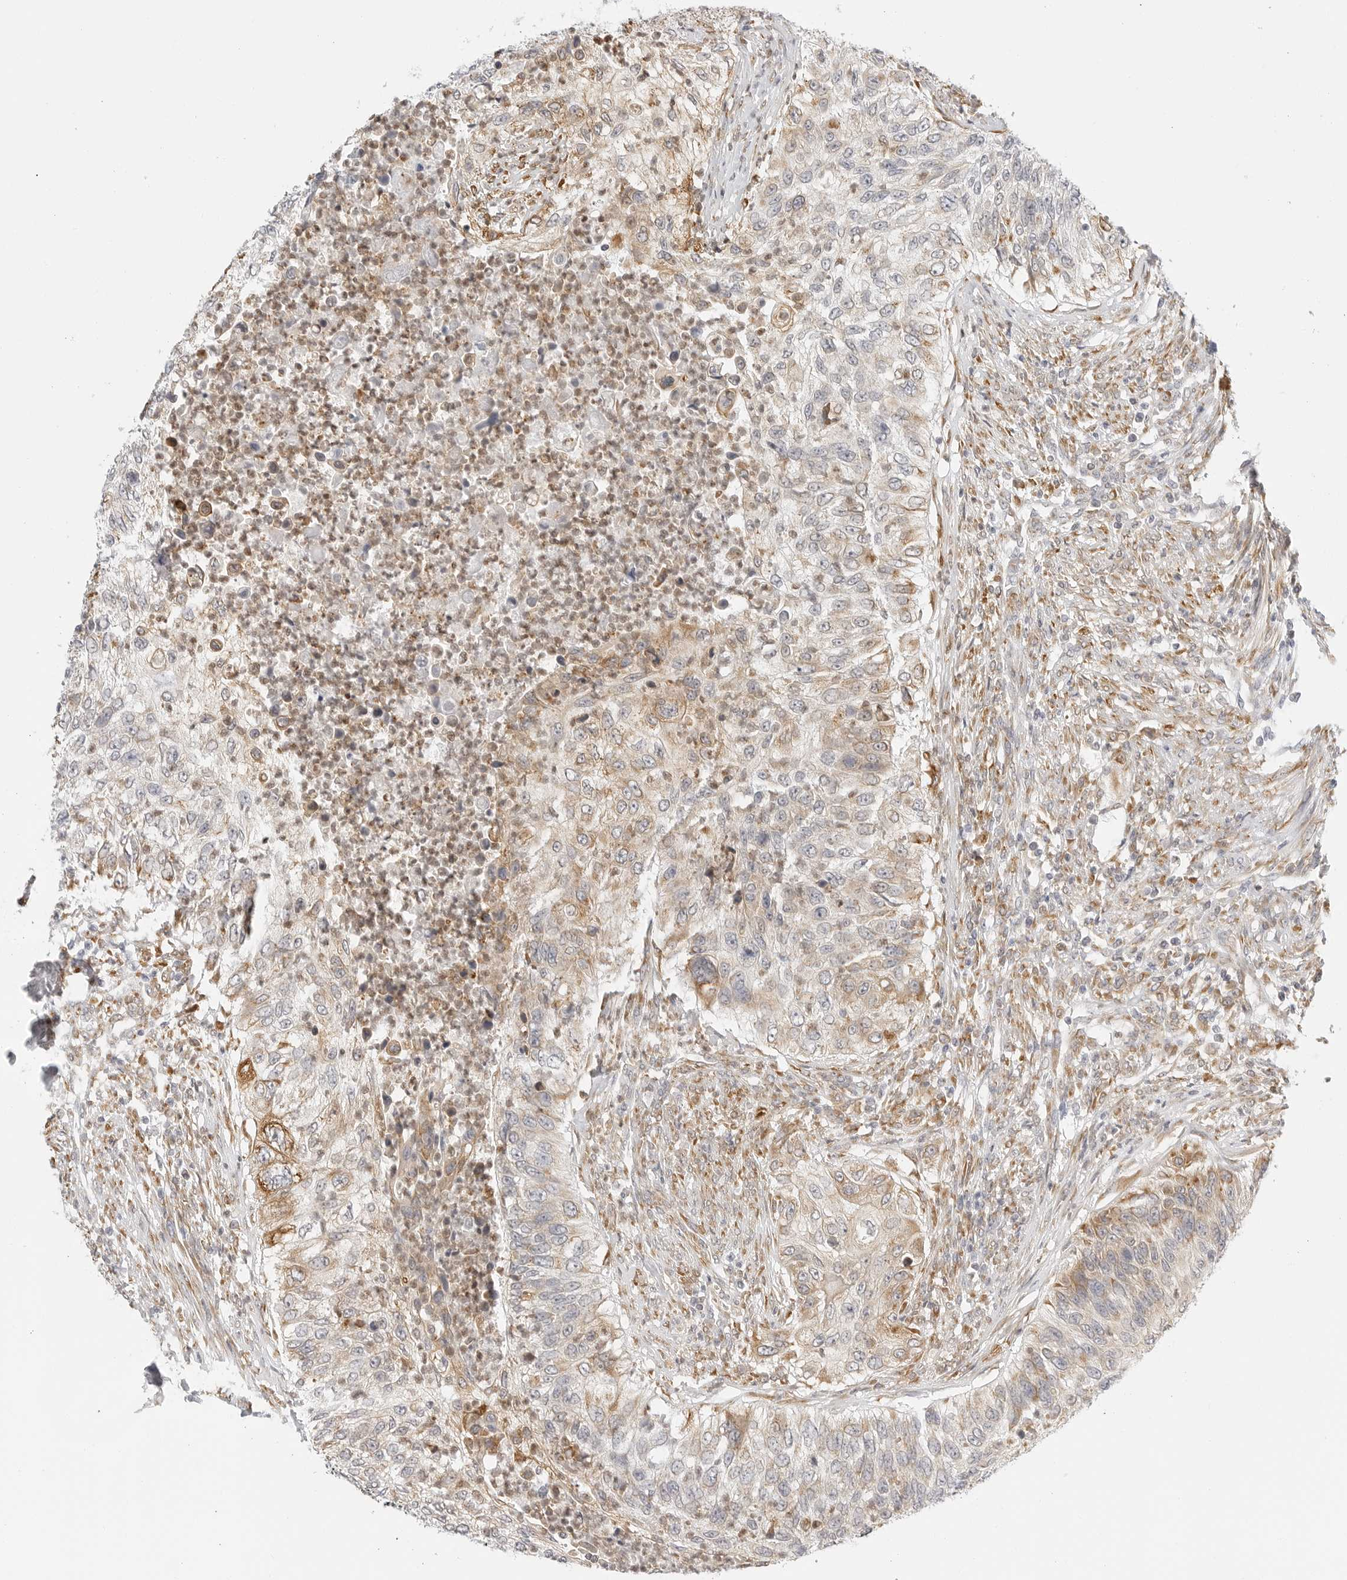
{"staining": {"intensity": "weak", "quantity": "25%-75%", "location": "cytoplasmic/membranous"}, "tissue": "urothelial cancer", "cell_type": "Tumor cells", "image_type": "cancer", "snomed": [{"axis": "morphology", "description": "Urothelial carcinoma, High grade"}, {"axis": "topography", "description": "Urinary bladder"}], "caption": "IHC staining of urothelial cancer, which displays low levels of weak cytoplasmic/membranous positivity in approximately 25%-75% of tumor cells indicating weak cytoplasmic/membranous protein staining. The staining was performed using DAB (3,3'-diaminobenzidine) (brown) for protein detection and nuclei were counterstained in hematoxylin (blue).", "gene": "THEM4", "patient": {"sex": "female", "age": 60}}